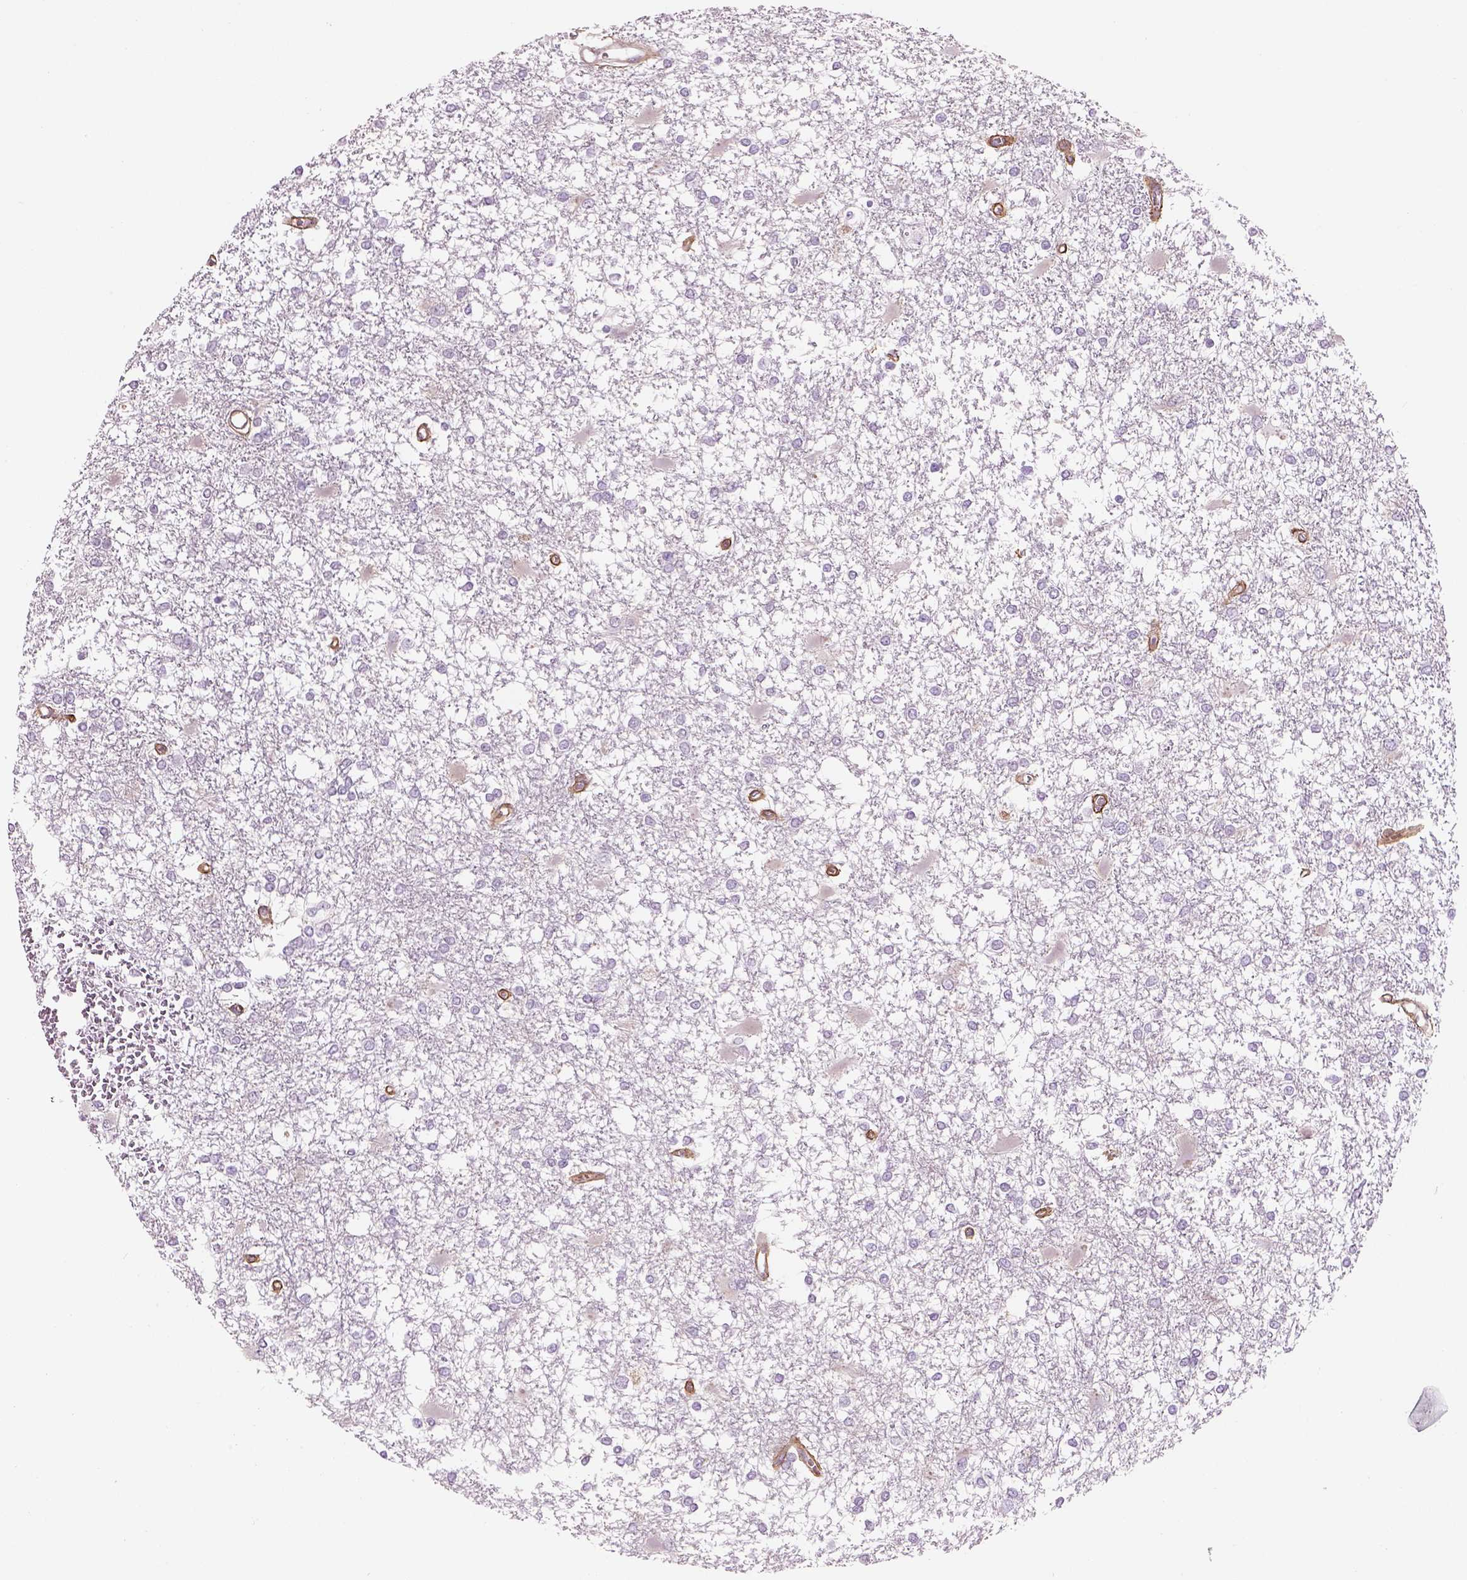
{"staining": {"intensity": "negative", "quantity": "none", "location": "none"}, "tissue": "glioma", "cell_type": "Tumor cells", "image_type": "cancer", "snomed": [{"axis": "morphology", "description": "Glioma, malignant, High grade"}, {"axis": "topography", "description": "Cerebral cortex"}], "caption": "Protein analysis of malignant glioma (high-grade) reveals no significant positivity in tumor cells.", "gene": "IFT52", "patient": {"sex": "male", "age": 79}}